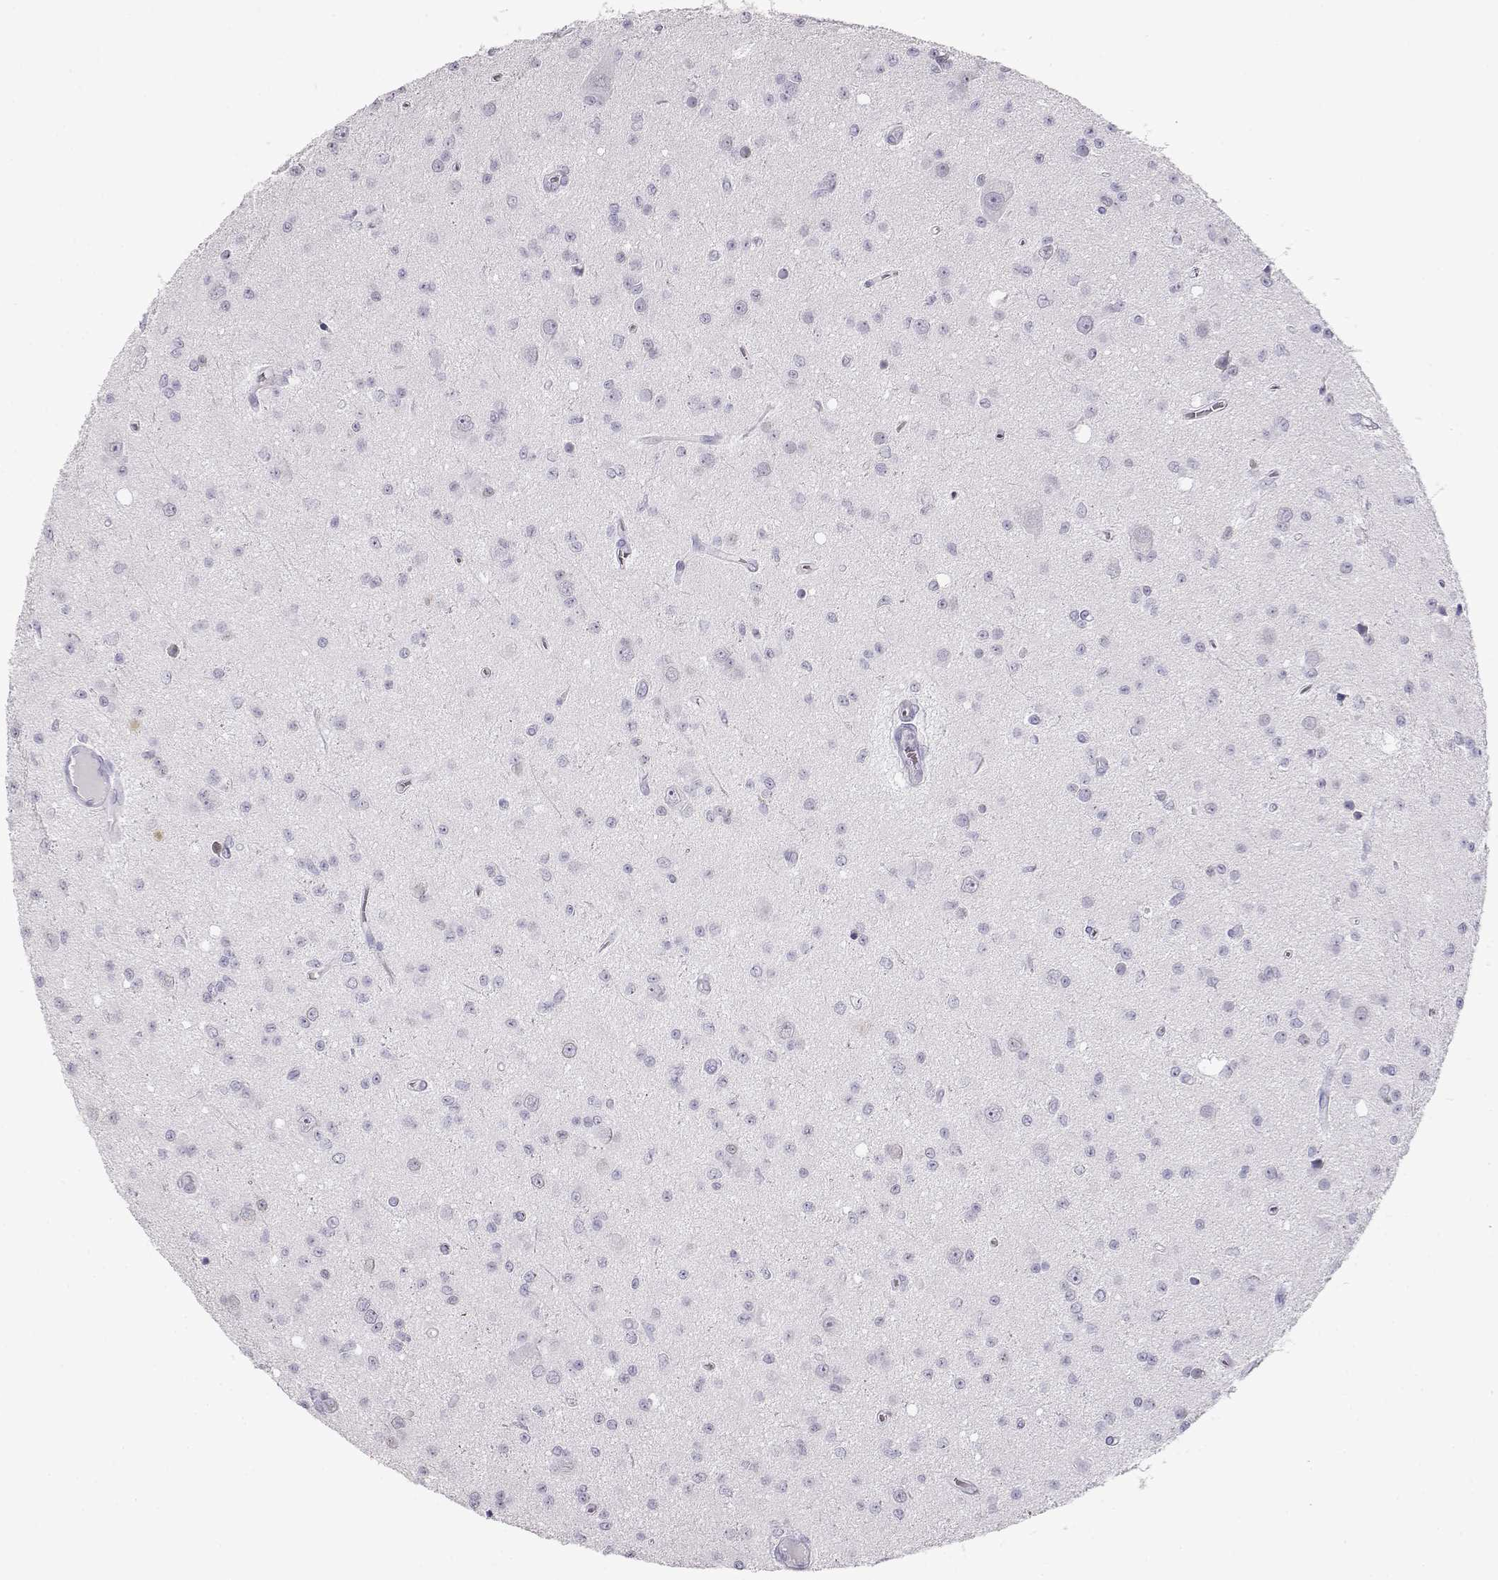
{"staining": {"intensity": "negative", "quantity": "none", "location": "none"}, "tissue": "glioma", "cell_type": "Tumor cells", "image_type": "cancer", "snomed": [{"axis": "morphology", "description": "Glioma, malignant, Low grade"}, {"axis": "topography", "description": "Brain"}], "caption": "High power microscopy image of an immunohistochemistry (IHC) image of low-grade glioma (malignant), revealing no significant staining in tumor cells.", "gene": "TKTL1", "patient": {"sex": "female", "age": 45}}